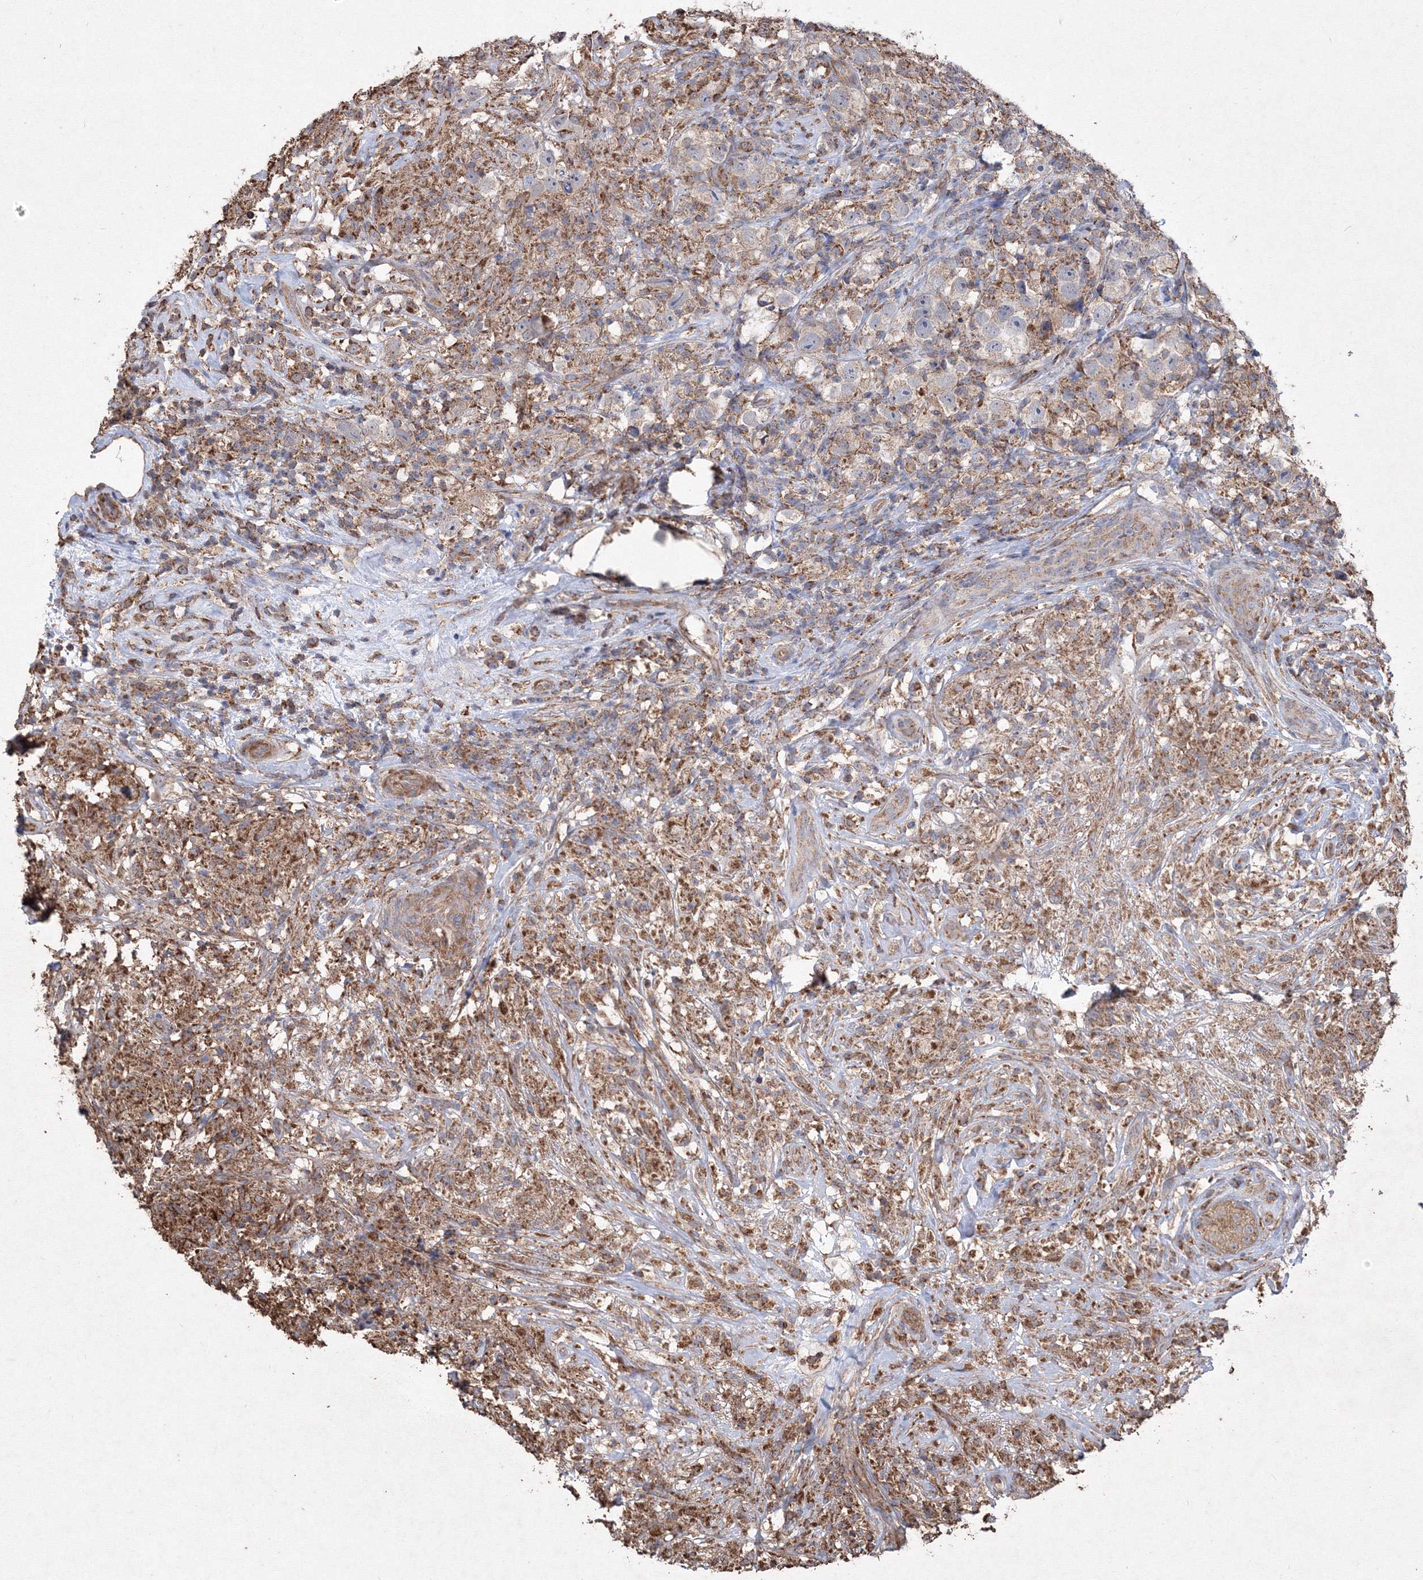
{"staining": {"intensity": "negative", "quantity": "none", "location": "none"}, "tissue": "testis cancer", "cell_type": "Tumor cells", "image_type": "cancer", "snomed": [{"axis": "morphology", "description": "Seminoma, NOS"}, {"axis": "topography", "description": "Testis"}], "caption": "Tumor cells show no significant protein expression in testis cancer.", "gene": "TMEM139", "patient": {"sex": "male", "age": 49}}